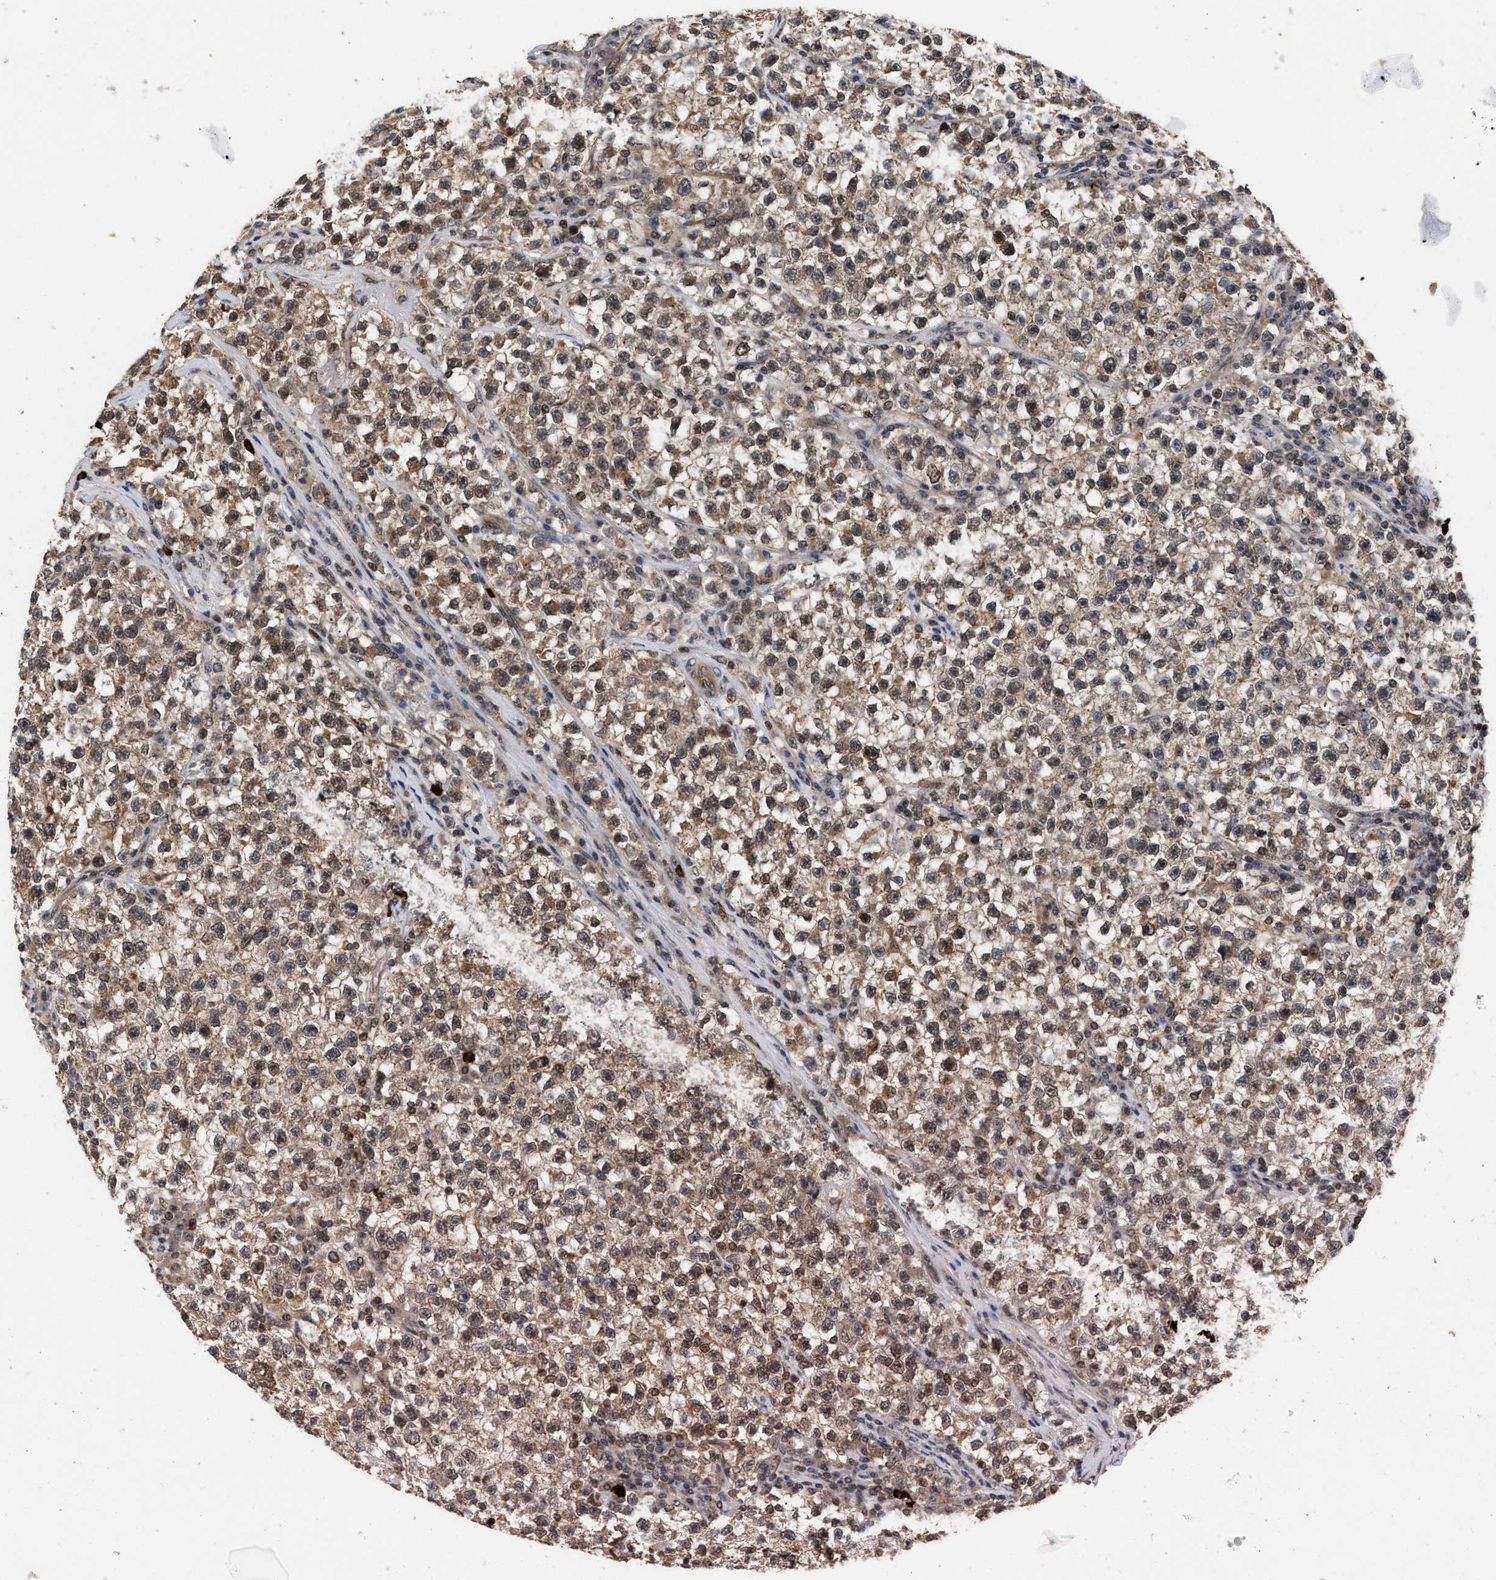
{"staining": {"intensity": "weak", "quantity": ">75%", "location": "cytoplasmic/membranous,nuclear"}, "tissue": "testis cancer", "cell_type": "Tumor cells", "image_type": "cancer", "snomed": [{"axis": "morphology", "description": "Seminoma, NOS"}, {"axis": "topography", "description": "Testis"}], "caption": "Protein staining by IHC shows weak cytoplasmic/membranous and nuclear expression in about >75% of tumor cells in testis cancer (seminoma). Ihc stains the protein of interest in brown and the nuclei are stained blue.", "gene": "ABHD5", "patient": {"sex": "male", "age": 22}}